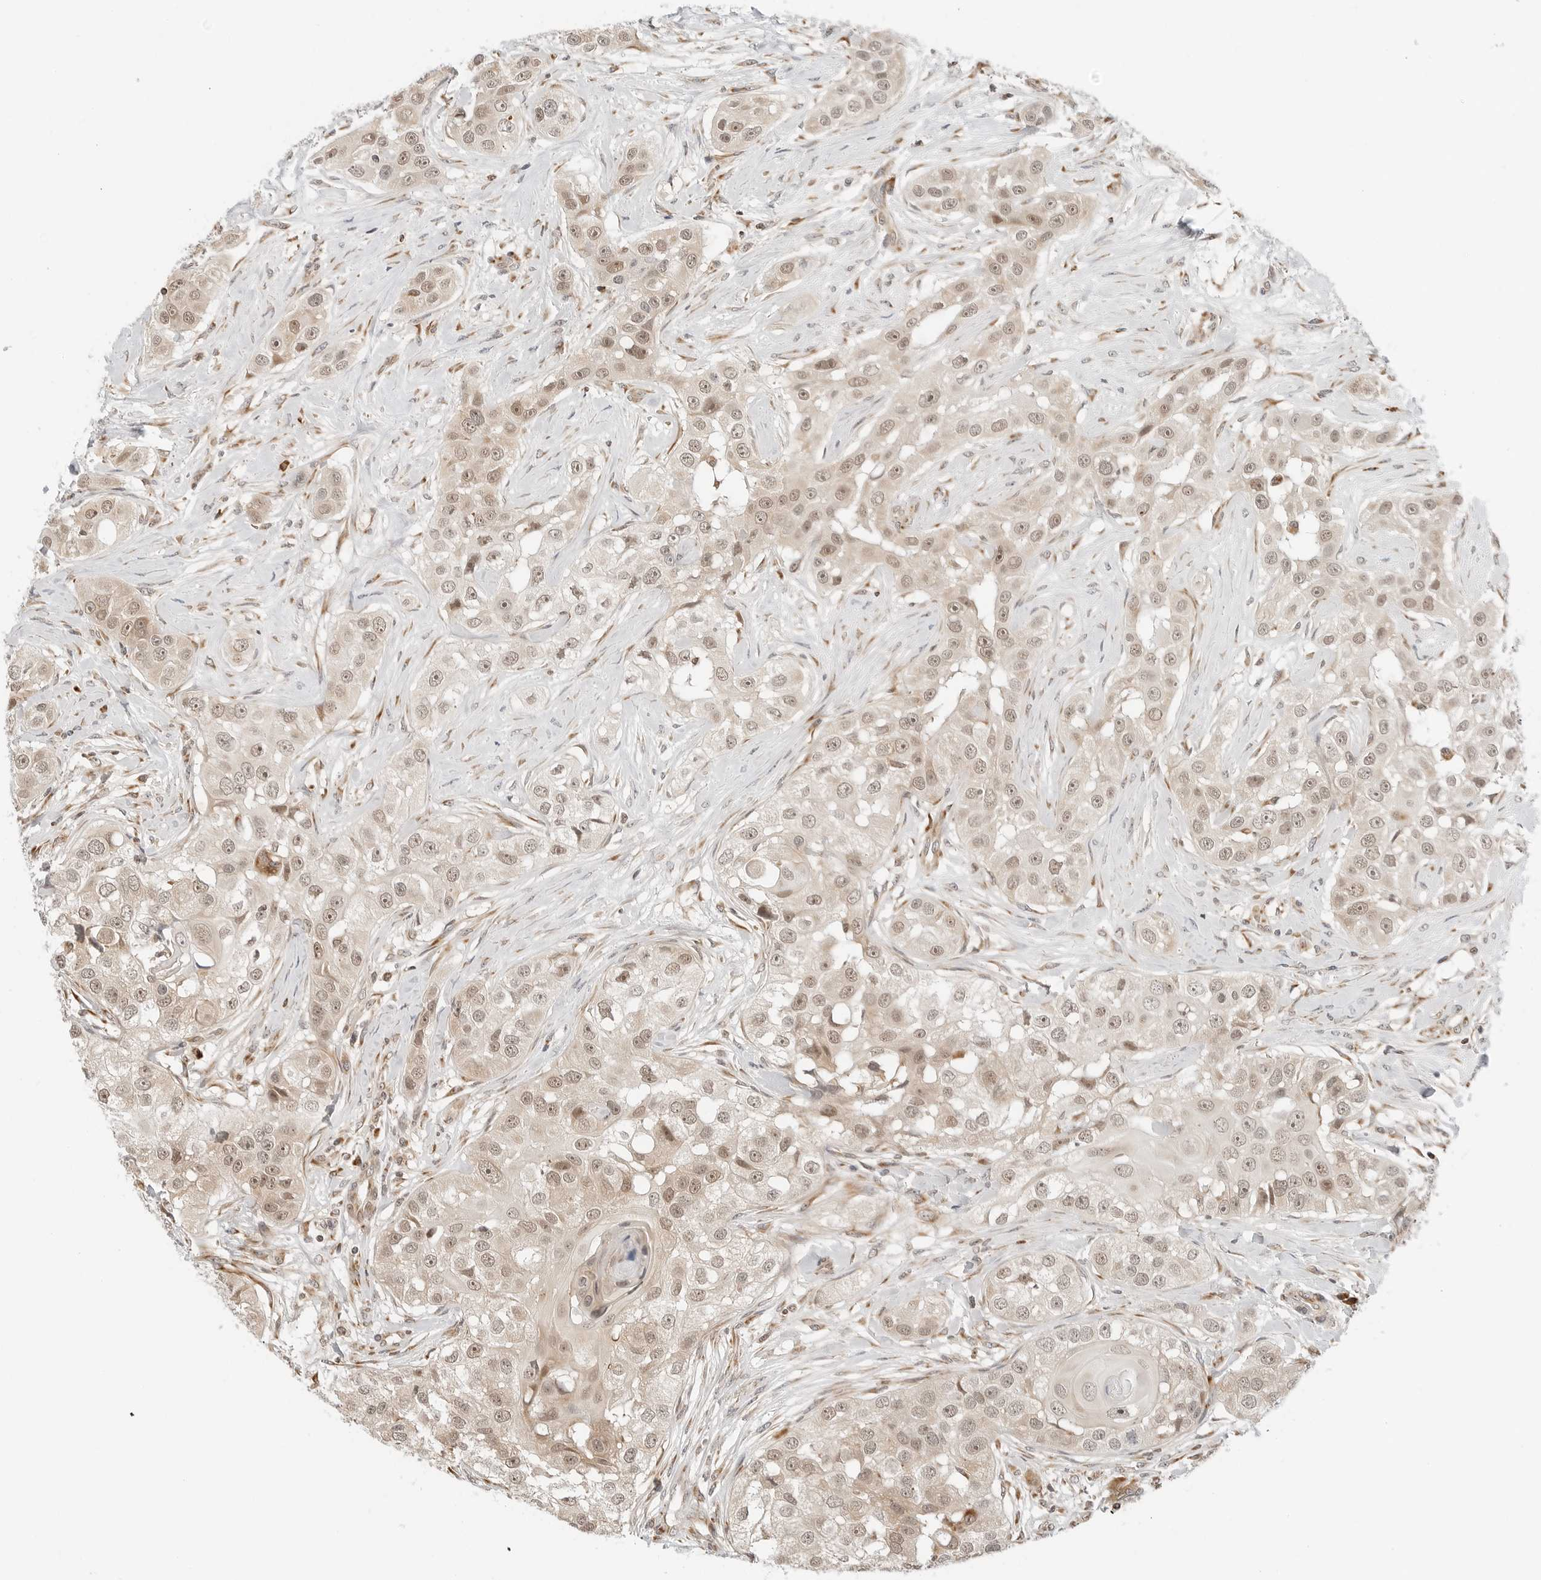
{"staining": {"intensity": "weak", "quantity": ">75%", "location": "nuclear"}, "tissue": "head and neck cancer", "cell_type": "Tumor cells", "image_type": "cancer", "snomed": [{"axis": "morphology", "description": "Normal tissue, NOS"}, {"axis": "morphology", "description": "Squamous cell carcinoma, NOS"}, {"axis": "topography", "description": "Skeletal muscle"}, {"axis": "topography", "description": "Head-Neck"}], "caption": "Immunohistochemical staining of head and neck cancer (squamous cell carcinoma) exhibits low levels of weak nuclear expression in approximately >75% of tumor cells. (Stains: DAB in brown, nuclei in blue, Microscopy: brightfield microscopy at high magnification).", "gene": "POLR3GL", "patient": {"sex": "male", "age": 51}}